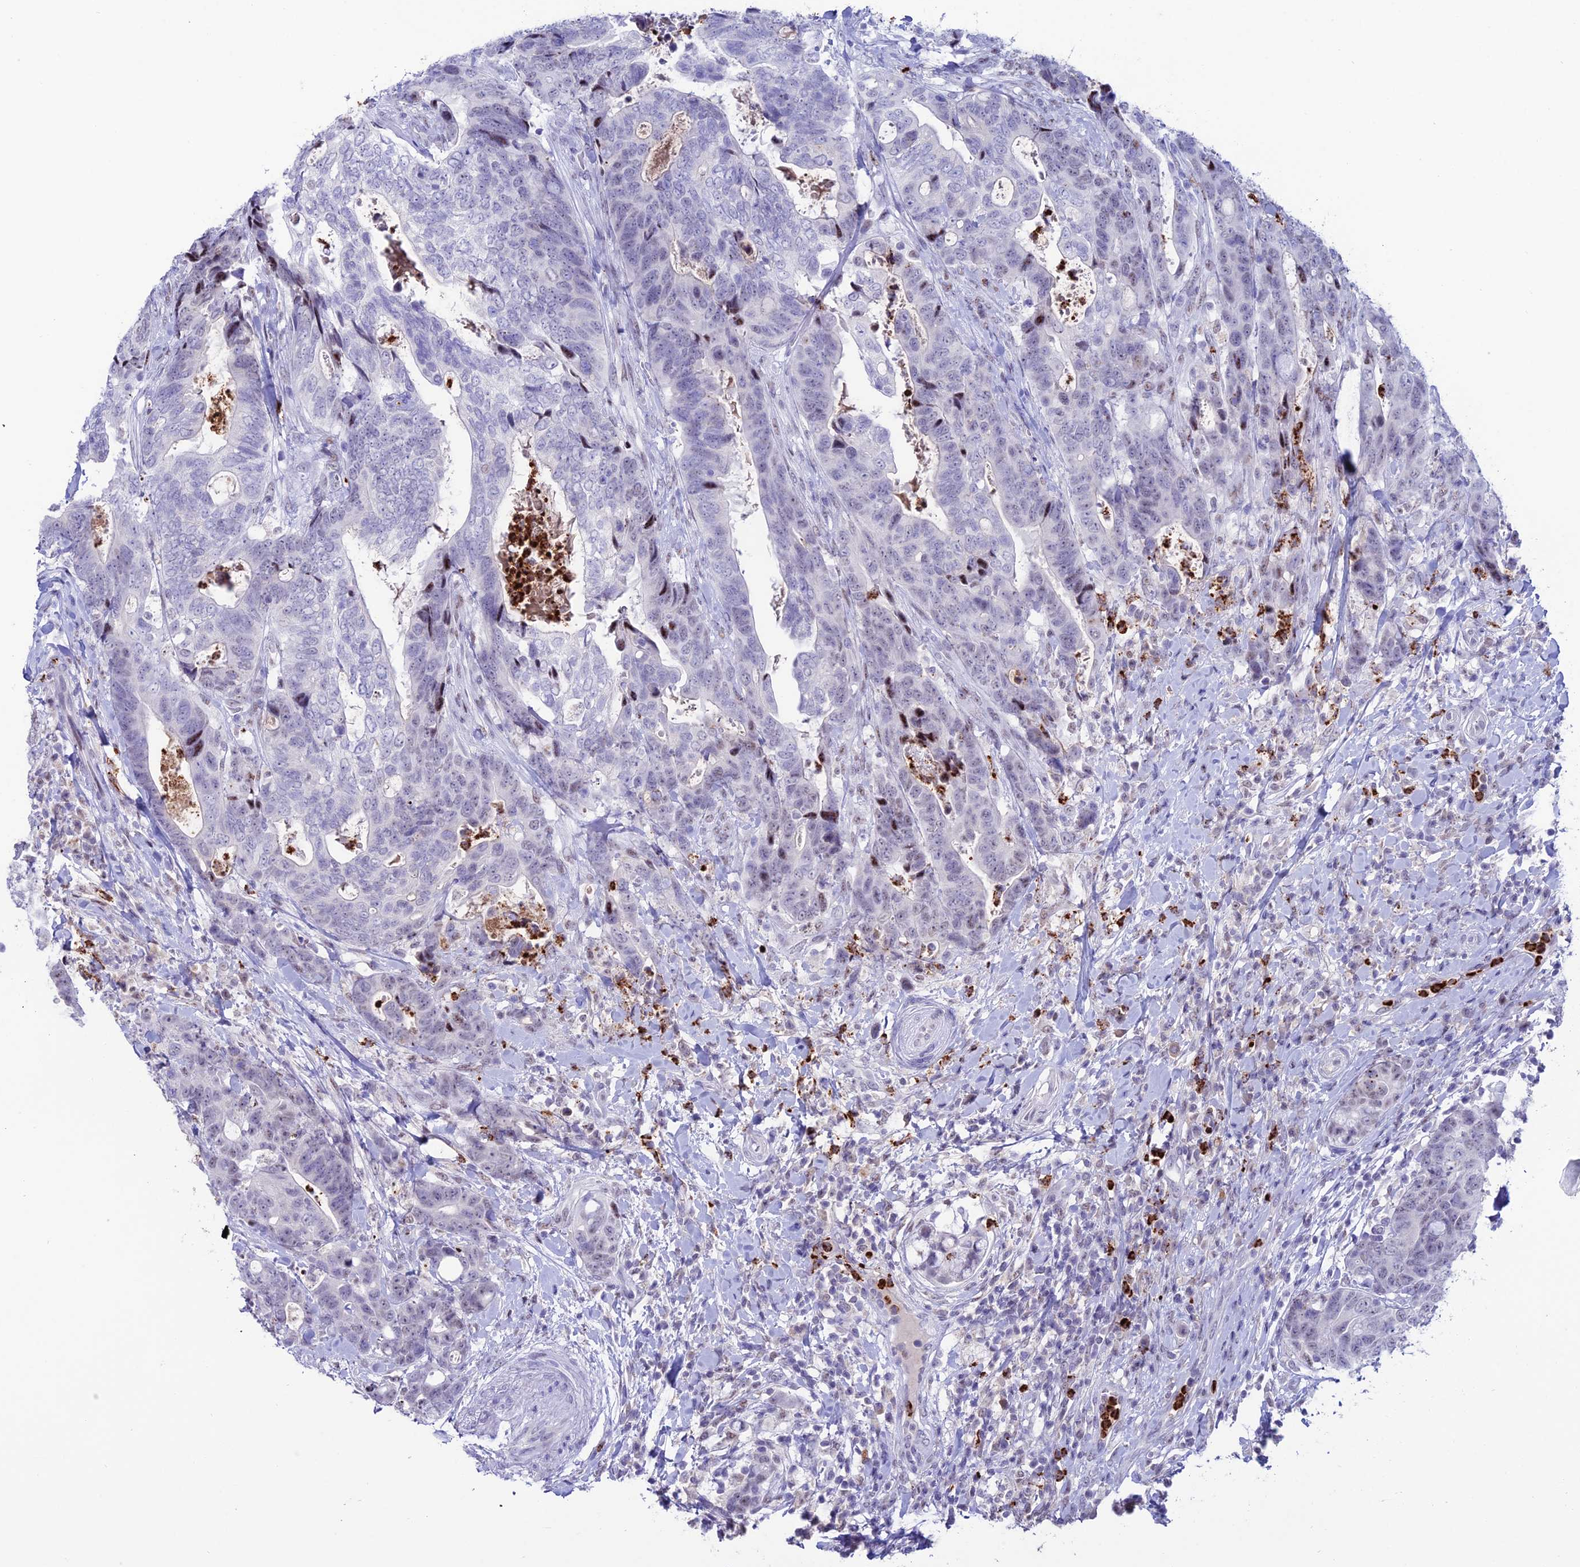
{"staining": {"intensity": "negative", "quantity": "none", "location": "none"}, "tissue": "colorectal cancer", "cell_type": "Tumor cells", "image_type": "cancer", "snomed": [{"axis": "morphology", "description": "Adenocarcinoma, NOS"}, {"axis": "topography", "description": "Colon"}], "caption": "DAB immunohistochemical staining of human adenocarcinoma (colorectal) demonstrates no significant positivity in tumor cells.", "gene": "MFSD2B", "patient": {"sex": "female", "age": 82}}